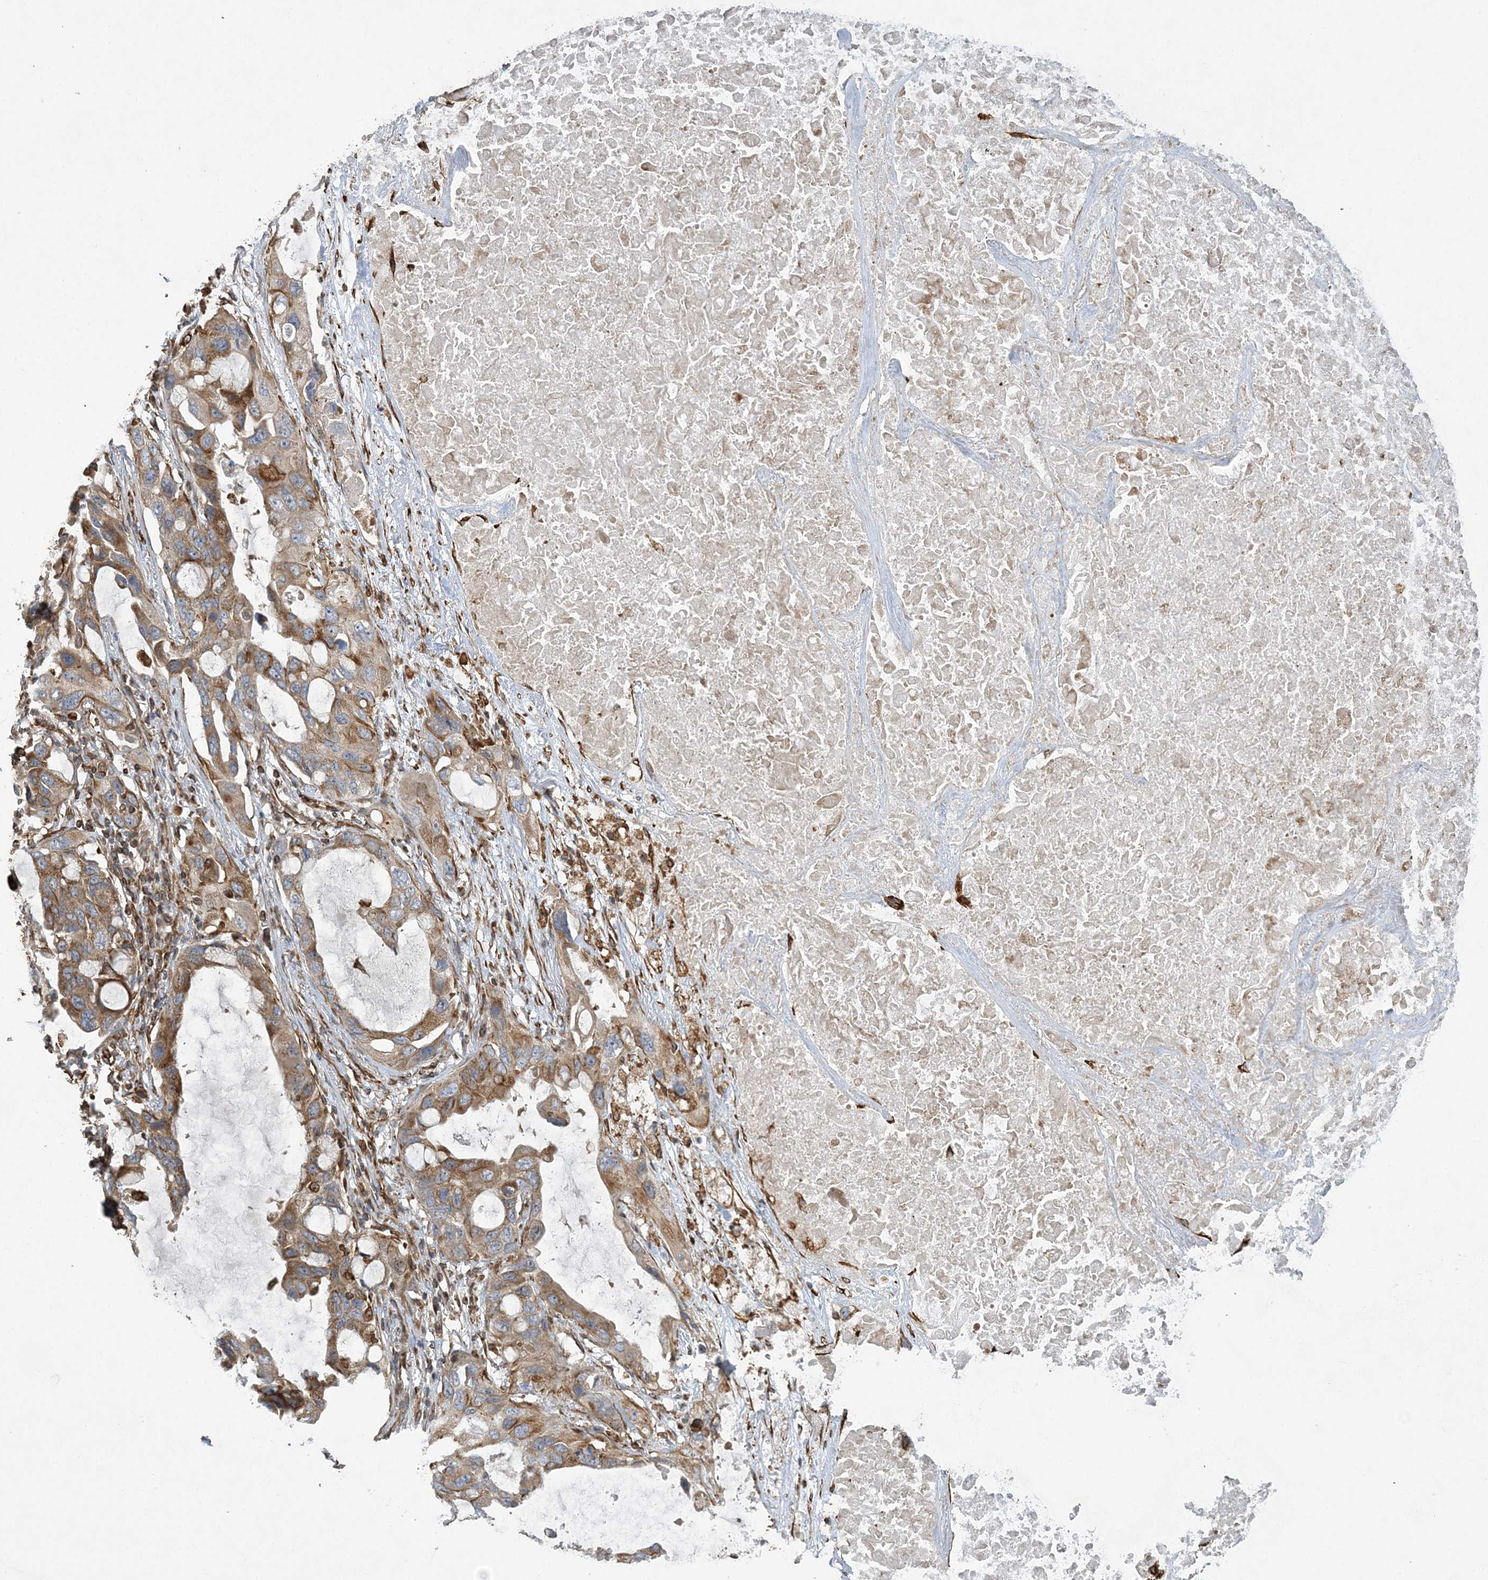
{"staining": {"intensity": "moderate", "quantity": ">75%", "location": "cytoplasmic/membranous"}, "tissue": "lung cancer", "cell_type": "Tumor cells", "image_type": "cancer", "snomed": [{"axis": "morphology", "description": "Squamous cell carcinoma, NOS"}, {"axis": "topography", "description": "Lung"}], "caption": "DAB (3,3'-diaminobenzidine) immunohistochemical staining of lung cancer demonstrates moderate cytoplasmic/membranous protein positivity in approximately >75% of tumor cells. The protein of interest is stained brown, and the nuclei are stained in blue (DAB (3,3'-diaminobenzidine) IHC with brightfield microscopy, high magnification).", "gene": "FAM114A2", "patient": {"sex": "female", "age": 73}}